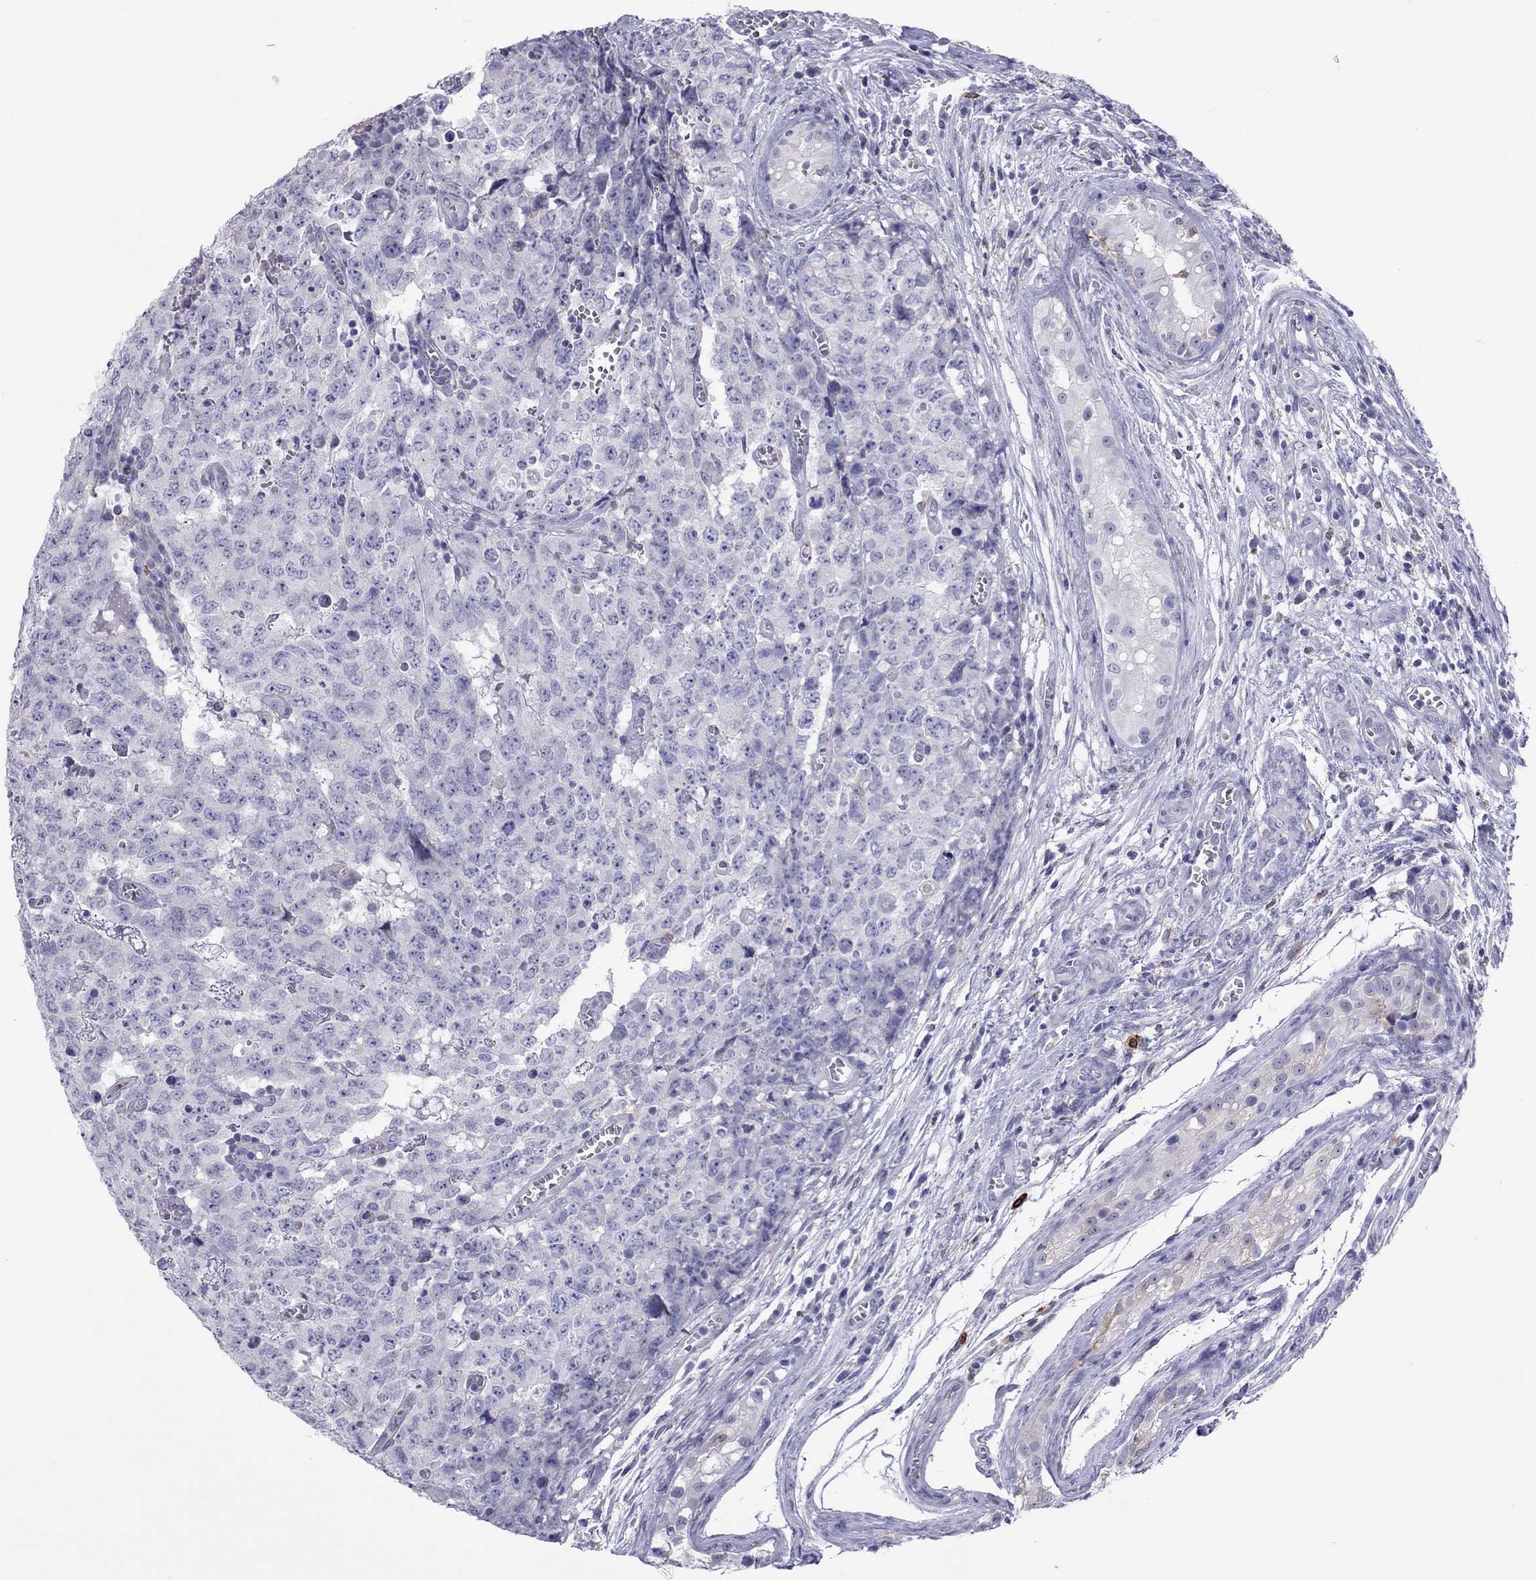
{"staining": {"intensity": "negative", "quantity": "none", "location": "none"}, "tissue": "testis cancer", "cell_type": "Tumor cells", "image_type": "cancer", "snomed": [{"axis": "morphology", "description": "Carcinoma, Embryonal, NOS"}, {"axis": "topography", "description": "Testis"}], "caption": "Human embryonal carcinoma (testis) stained for a protein using immunohistochemistry (IHC) shows no positivity in tumor cells.", "gene": "ADORA2A", "patient": {"sex": "male", "age": 23}}